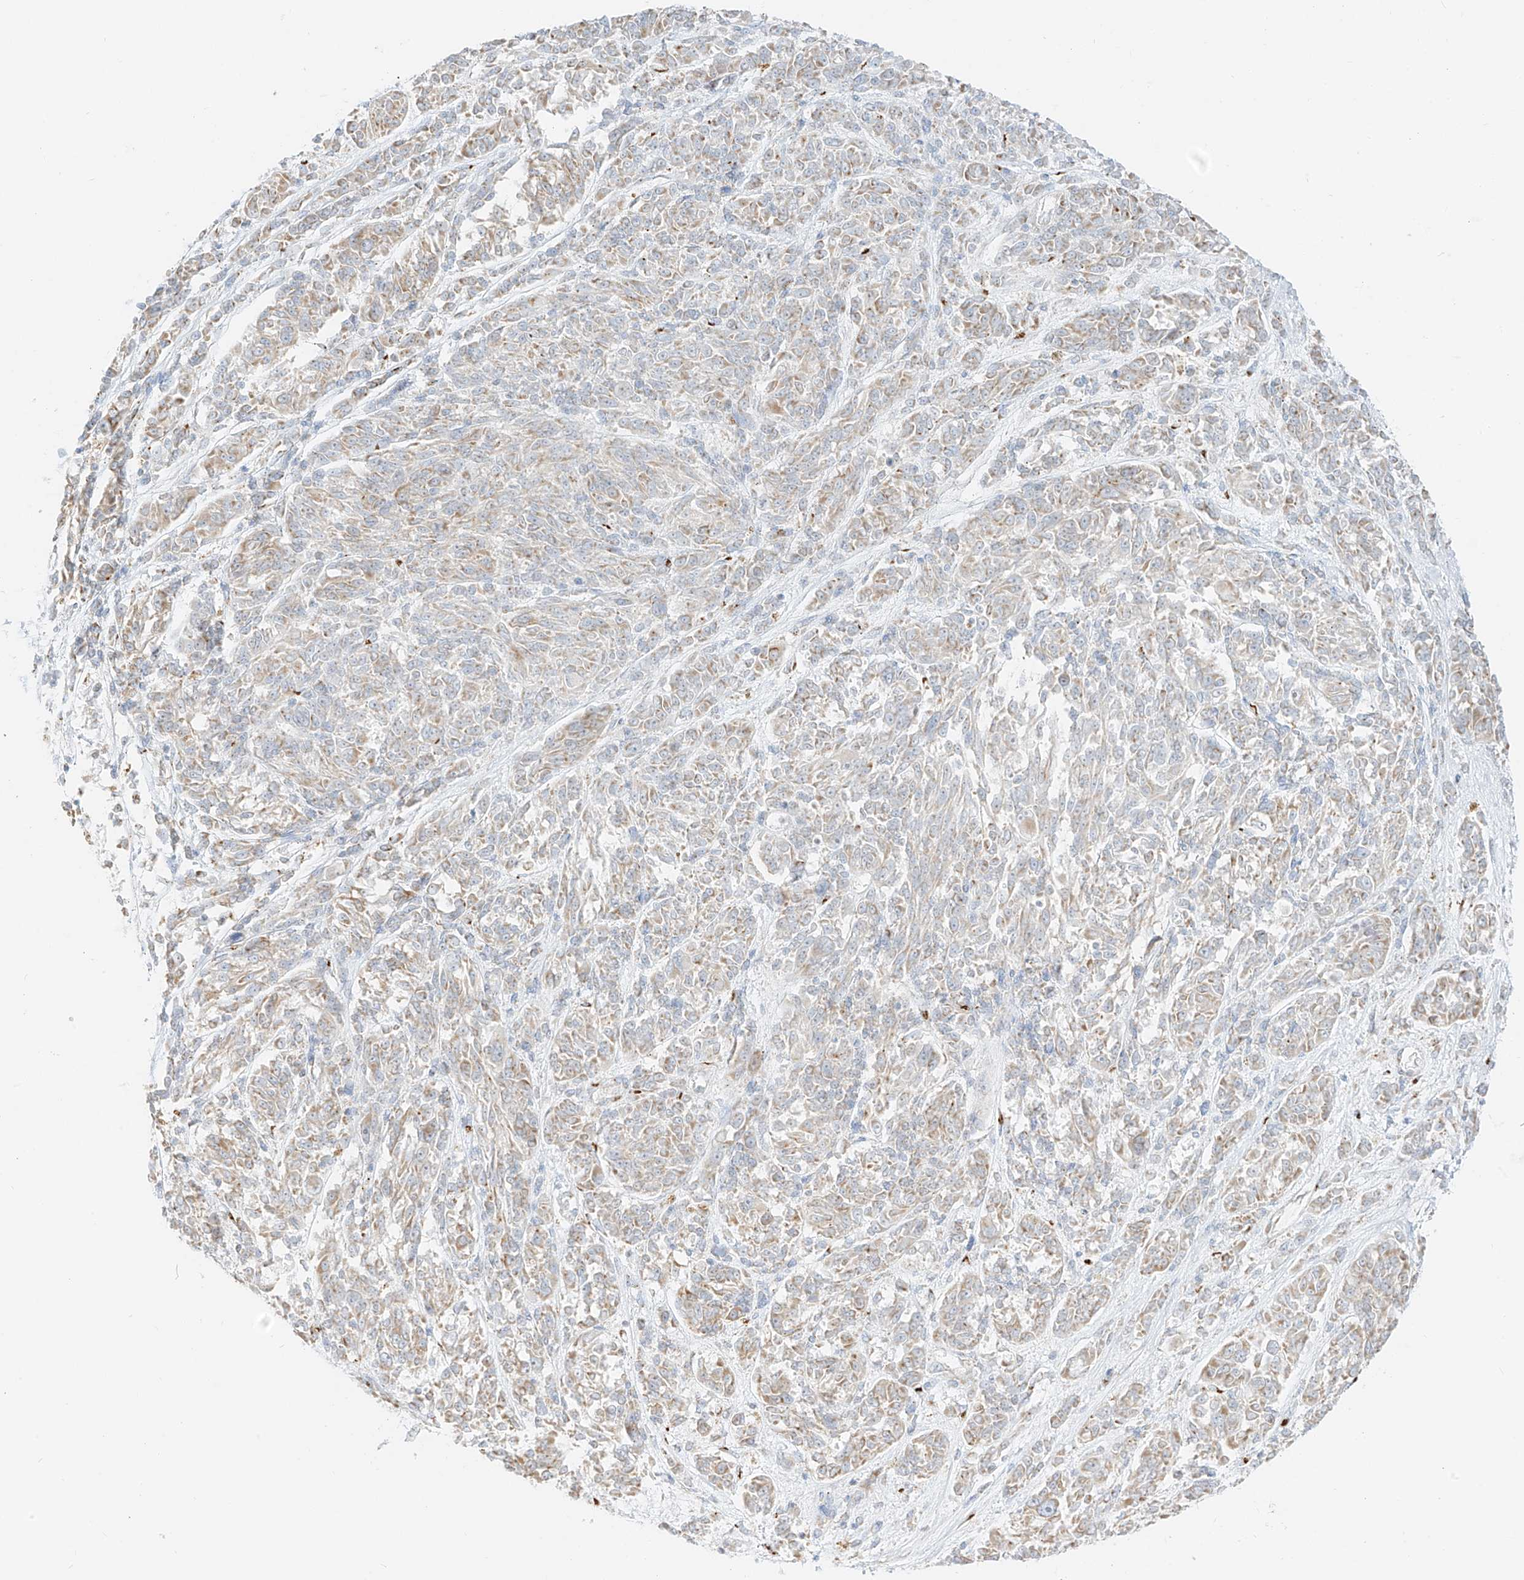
{"staining": {"intensity": "weak", "quantity": "25%-75%", "location": "cytoplasmic/membranous"}, "tissue": "melanoma", "cell_type": "Tumor cells", "image_type": "cancer", "snomed": [{"axis": "morphology", "description": "Malignant melanoma, NOS"}, {"axis": "topography", "description": "Skin"}], "caption": "IHC (DAB (3,3'-diaminobenzidine)) staining of malignant melanoma reveals weak cytoplasmic/membranous protein expression in about 25%-75% of tumor cells.", "gene": "TMEM87B", "patient": {"sex": "male", "age": 53}}